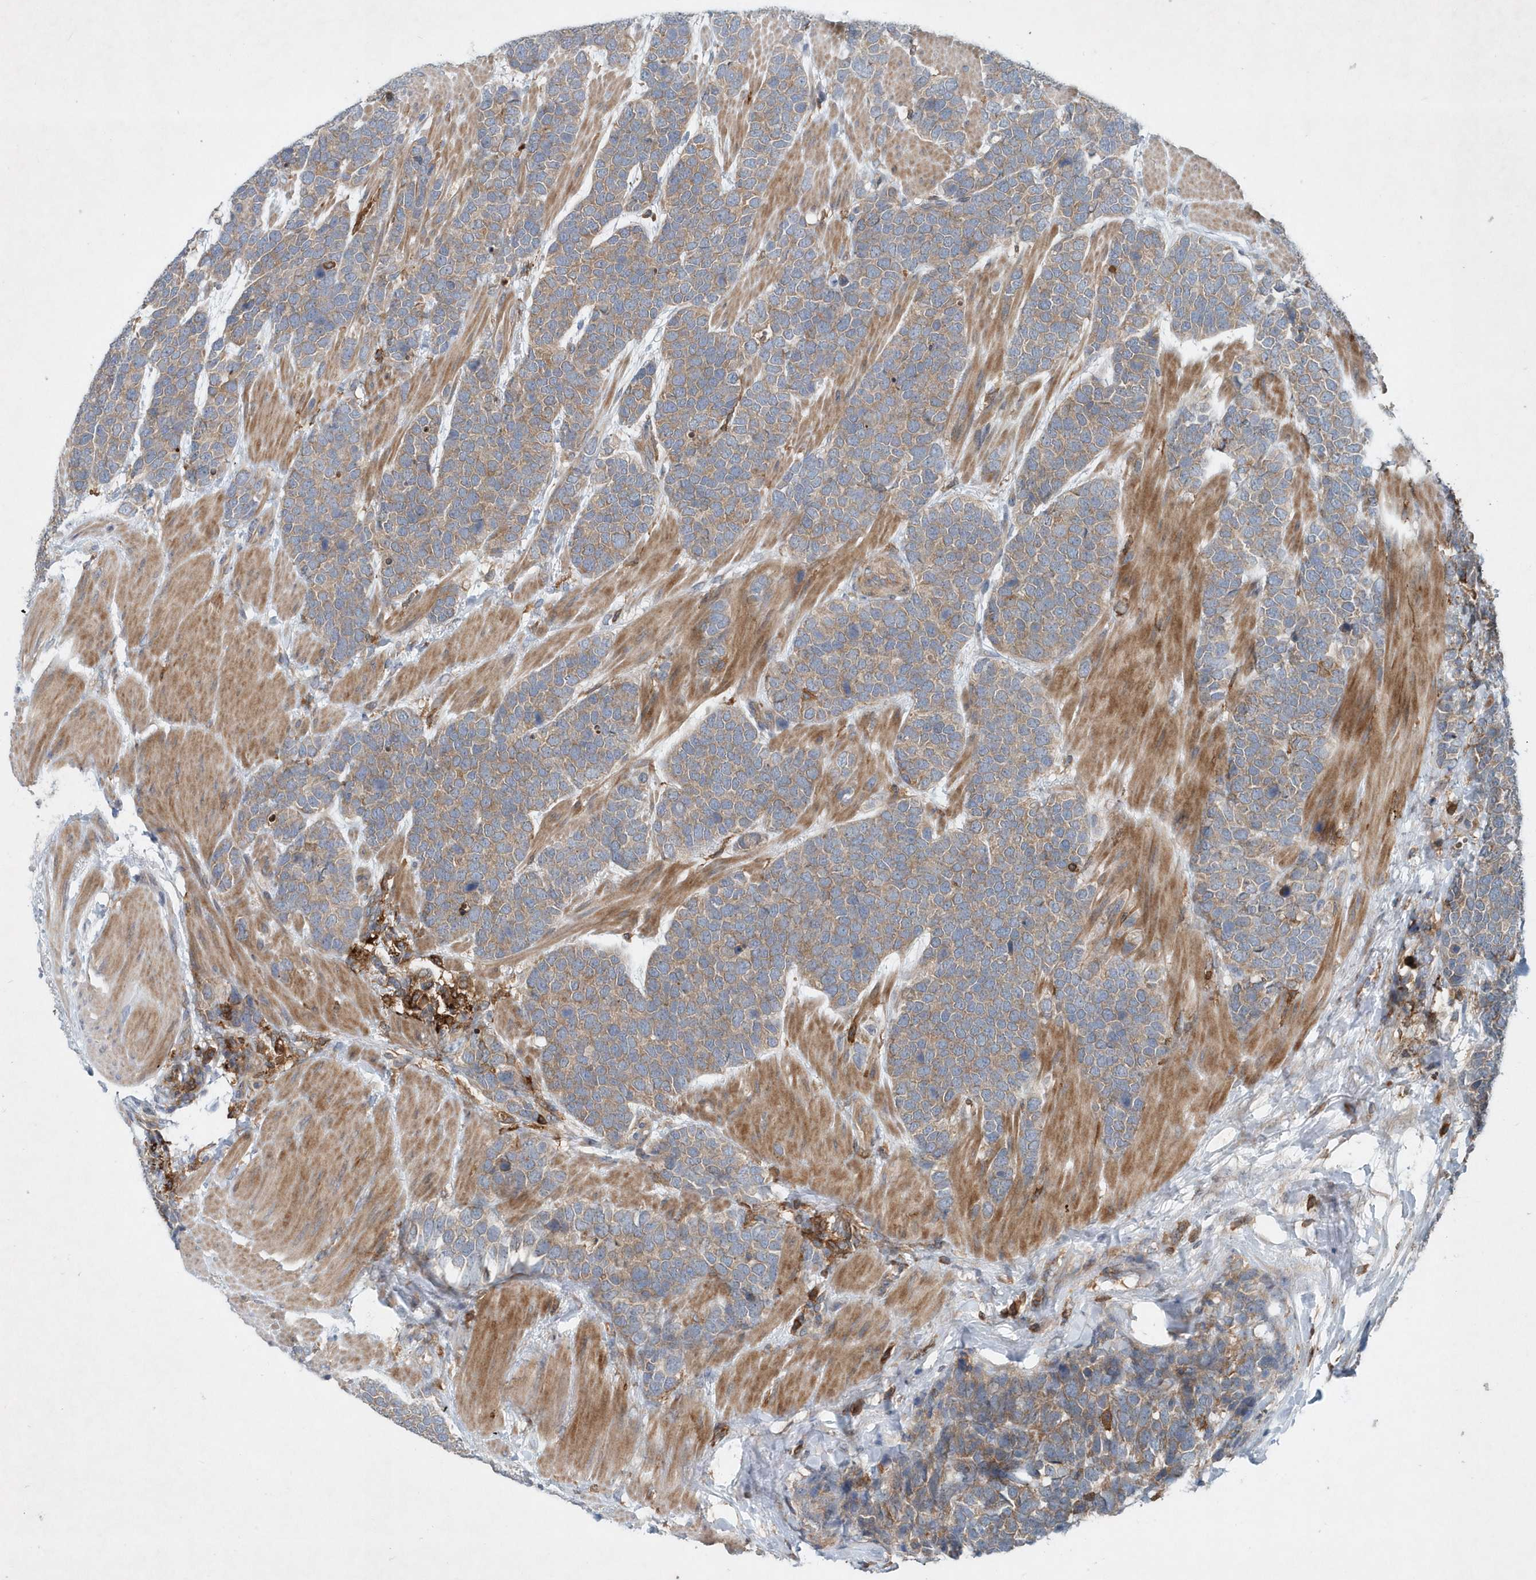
{"staining": {"intensity": "weak", "quantity": ">75%", "location": "cytoplasmic/membranous"}, "tissue": "urothelial cancer", "cell_type": "Tumor cells", "image_type": "cancer", "snomed": [{"axis": "morphology", "description": "Urothelial carcinoma, High grade"}, {"axis": "topography", "description": "Urinary bladder"}], "caption": "High-magnification brightfield microscopy of high-grade urothelial carcinoma stained with DAB (3,3'-diaminobenzidine) (brown) and counterstained with hematoxylin (blue). tumor cells exhibit weak cytoplasmic/membranous expression is present in about>75% of cells.", "gene": "P2RY10", "patient": {"sex": "female", "age": 82}}